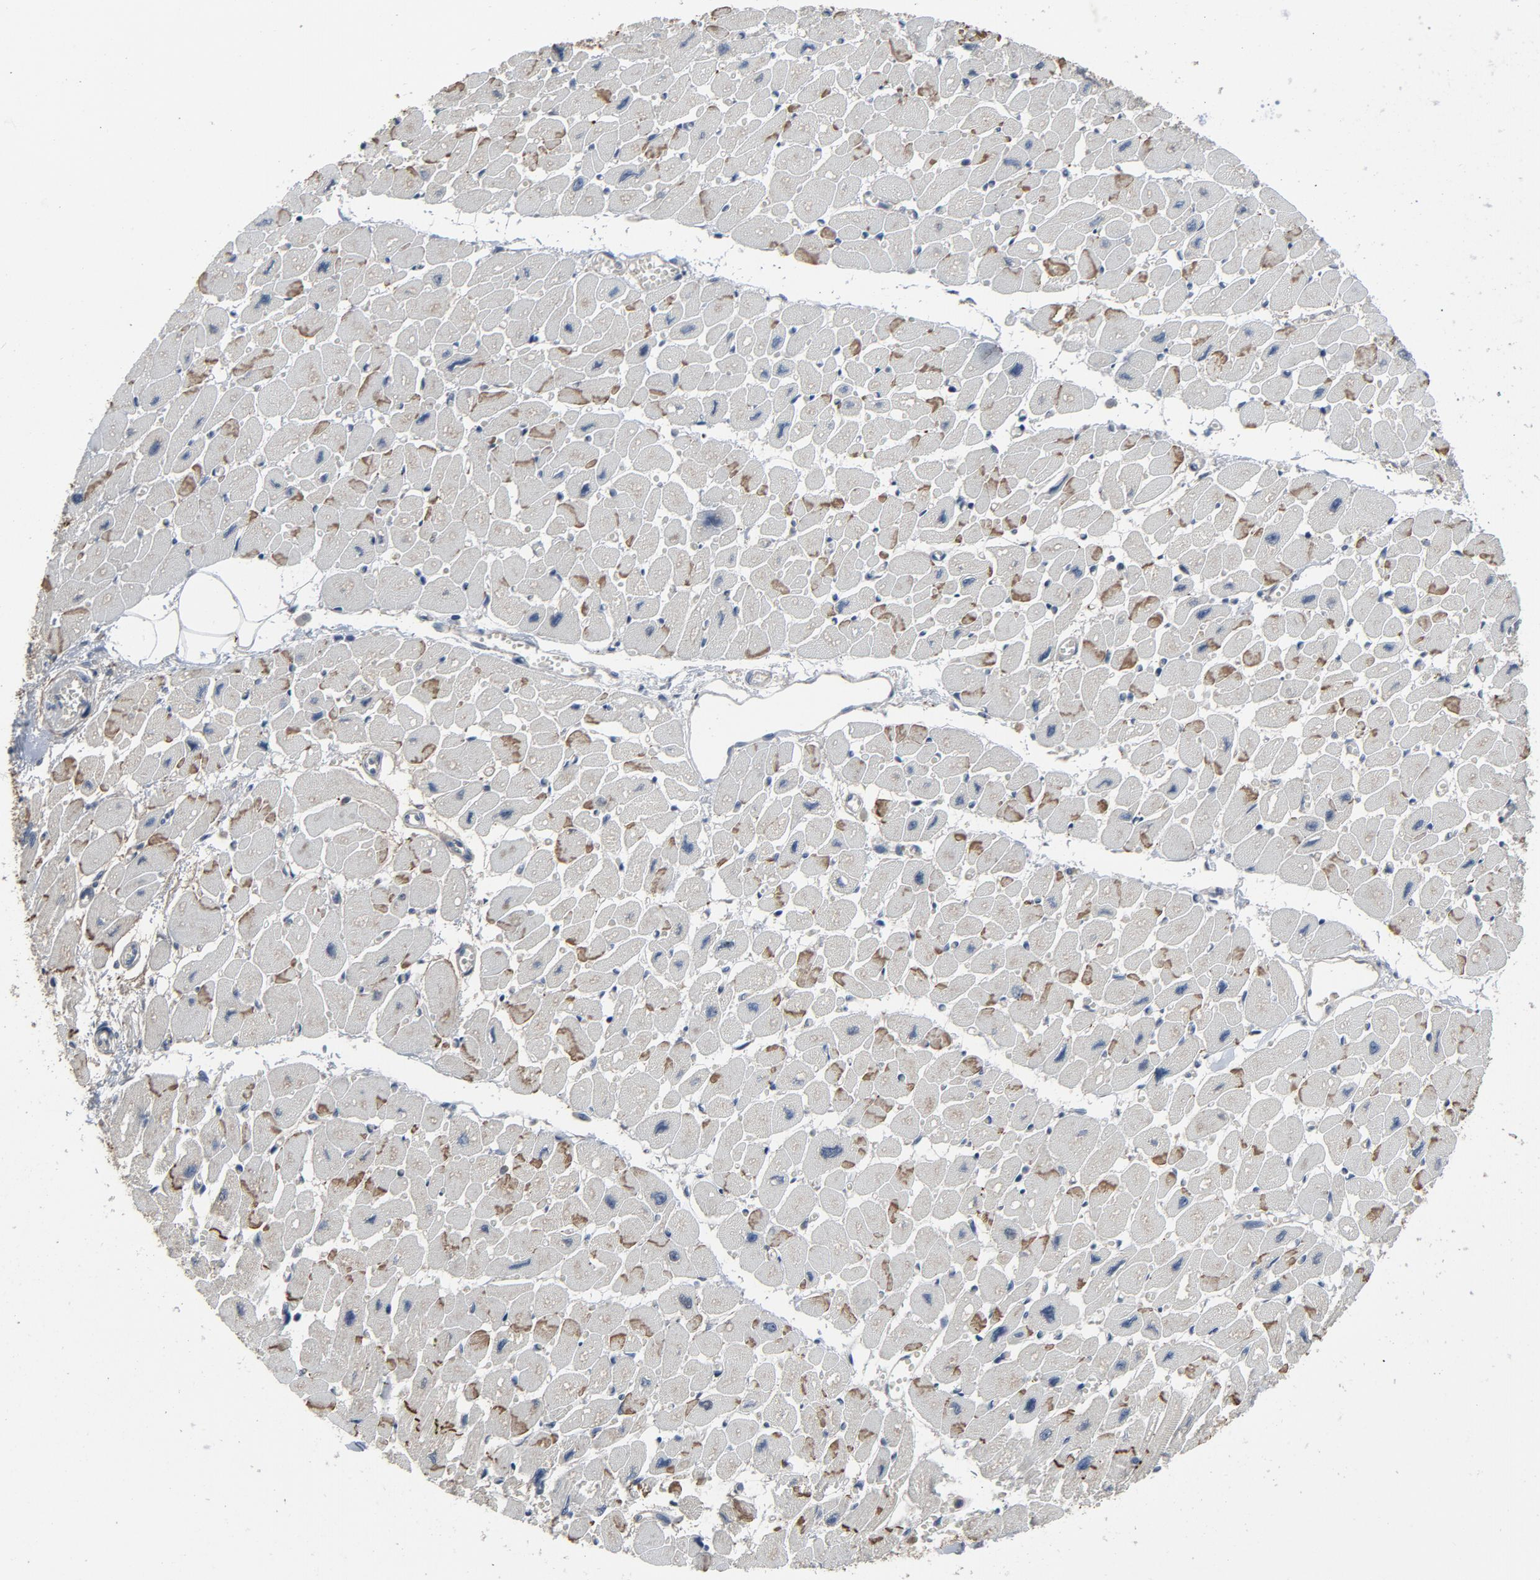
{"staining": {"intensity": "negative", "quantity": "none", "location": "none"}, "tissue": "heart muscle", "cell_type": "Cardiomyocytes", "image_type": "normal", "snomed": [{"axis": "morphology", "description": "Normal tissue, NOS"}, {"axis": "topography", "description": "Heart"}], "caption": "Immunohistochemistry (IHC) image of benign human heart muscle stained for a protein (brown), which displays no positivity in cardiomyocytes.", "gene": "PDZD4", "patient": {"sex": "female", "age": 54}}